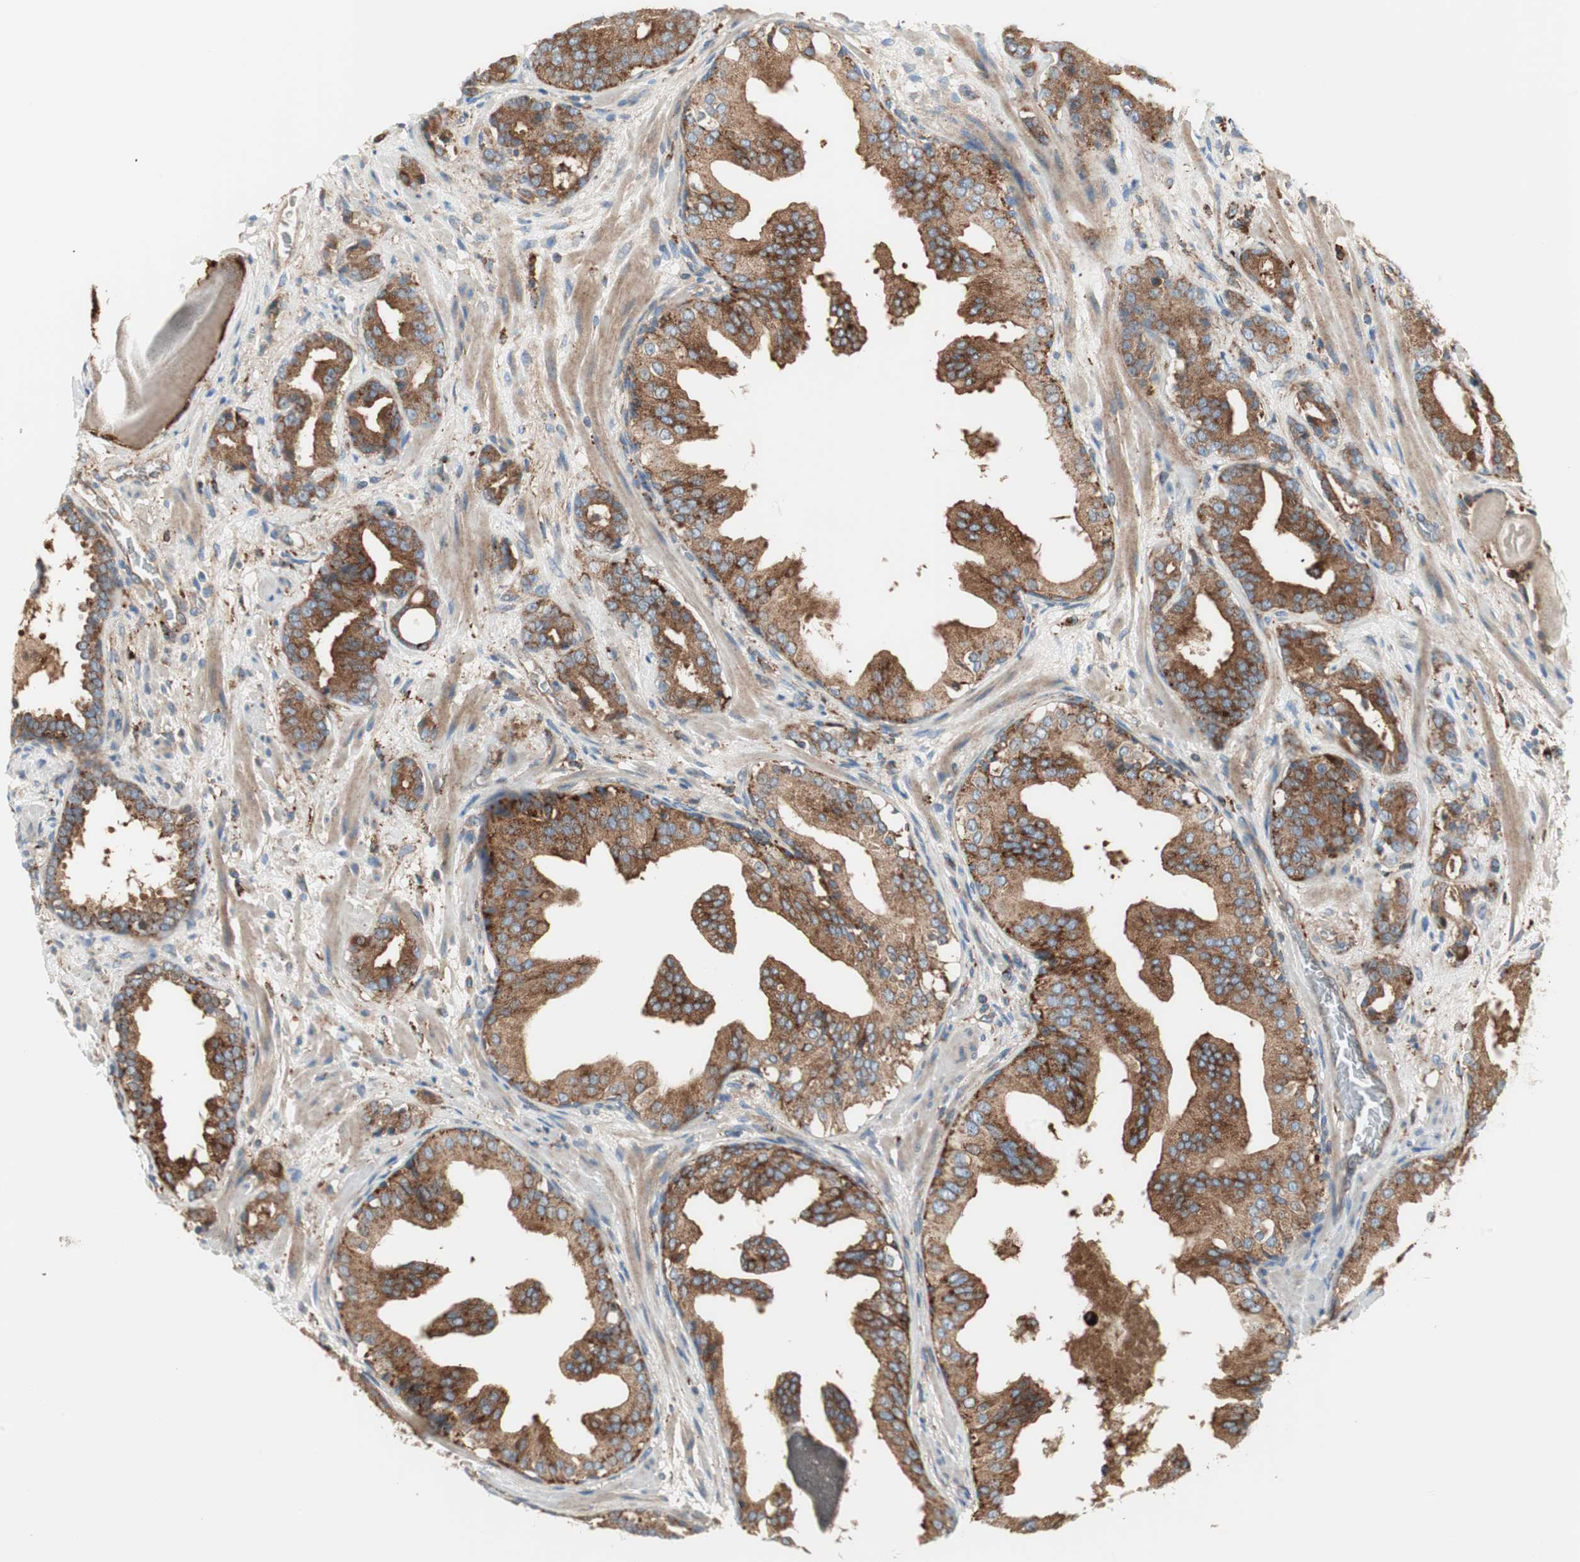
{"staining": {"intensity": "moderate", "quantity": ">75%", "location": "cytoplasmic/membranous"}, "tissue": "prostate cancer", "cell_type": "Tumor cells", "image_type": "cancer", "snomed": [{"axis": "morphology", "description": "Adenocarcinoma, Low grade"}, {"axis": "topography", "description": "Prostate"}], "caption": "An IHC photomicrograph of tumor tissue is shown. Protein staining in brown highlights moderate cytoplasmic/membranous positivity in prostate cancer within tumor cells.", "gene": "ATP6V1G1", "patient": {"sex": "male", "age": 63}}